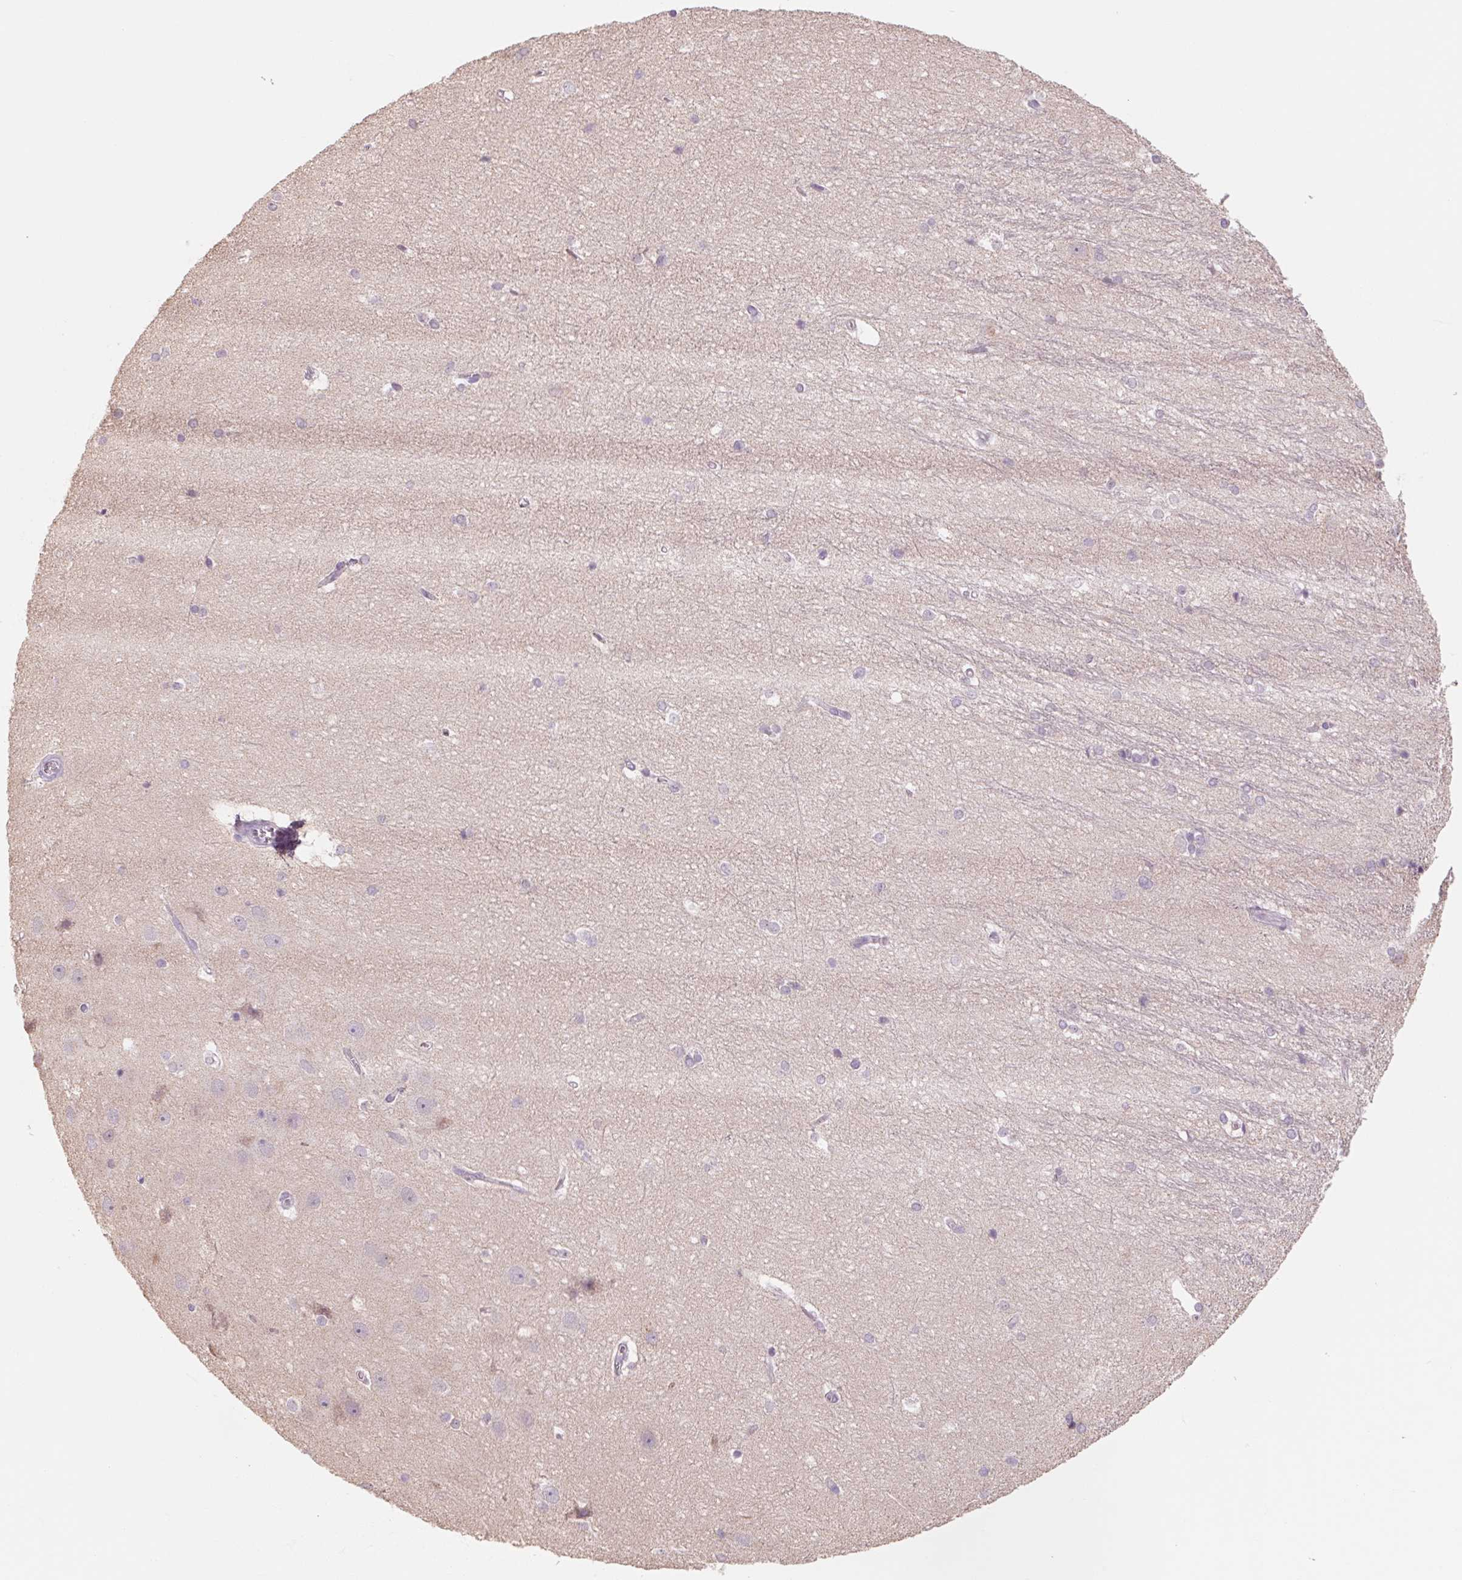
{"staining": {"intensity": "negative", "quantity": "none", "location": "none"}, "tissue": "hippocampus", "cell_type": "Glial cells", "image_type": "normal", "snomed": [{"axis": "morphology", "description": "Normal tissue, NOS"}, {"axis": "topography", "description": "Cerebral cortex"}, {"axis": "topography", "description": "Hippocampus"}], "caption": "The IHC micrograph has no significant expression in glial cells of hippocampus.", "gene": "POU1F1", "patient": {"sex": "female", "age": 19}}